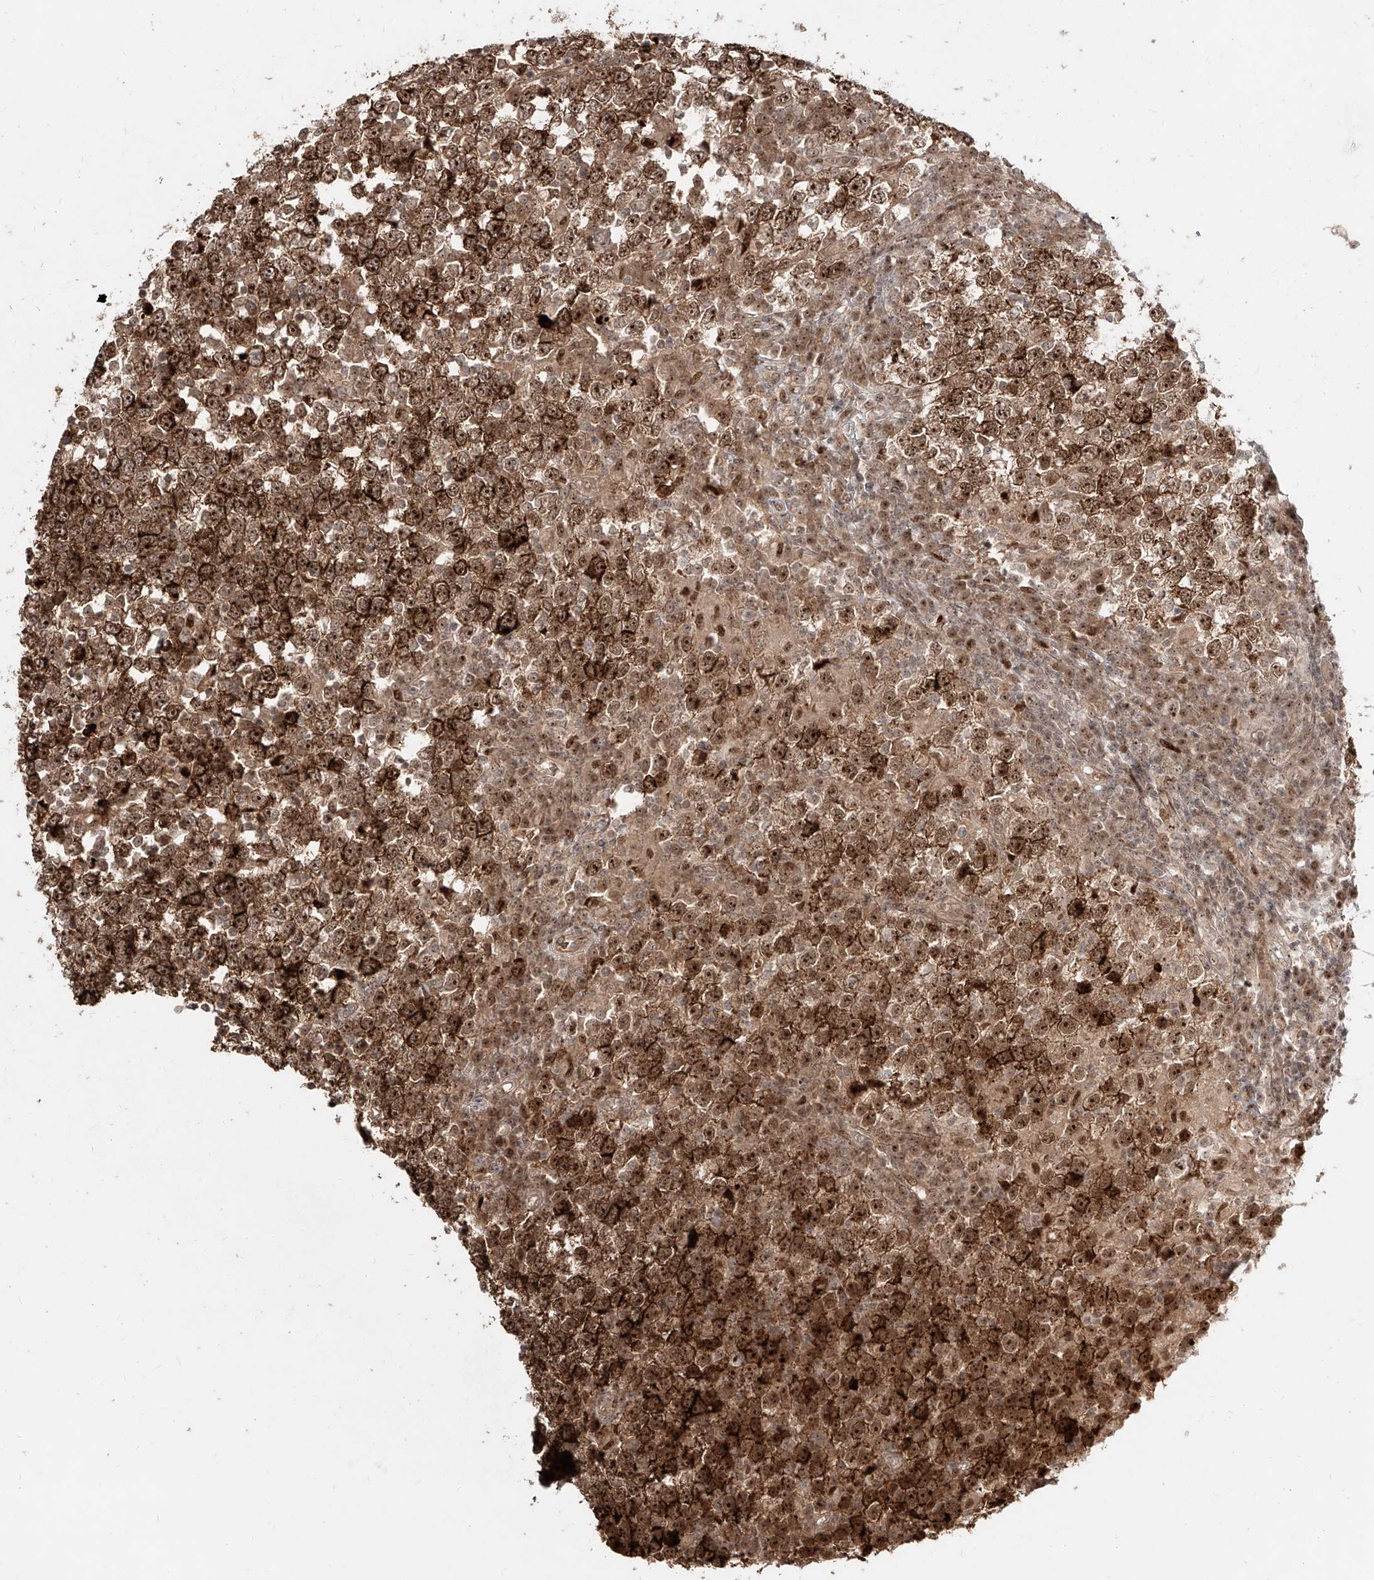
{"staining": {"intensity": "strong", "quantity": ">75%", "location": "cytoplasmic/membranous,nuclear"}, "tissue": "testis cancer", "cell_type": "Tumor cells", "image_type": "cancer", "snomed": [{"axis": "morphology", "description": "Seminoma, NOS"}, {"axis": "topography", "description": "Testis"}], "caption": "Seminoma (testis) stained with a protein marker demonstrates strong staining in tumor cells.", "gene": "ZNF710", "patient": {"sex": "male", "age": 65}}